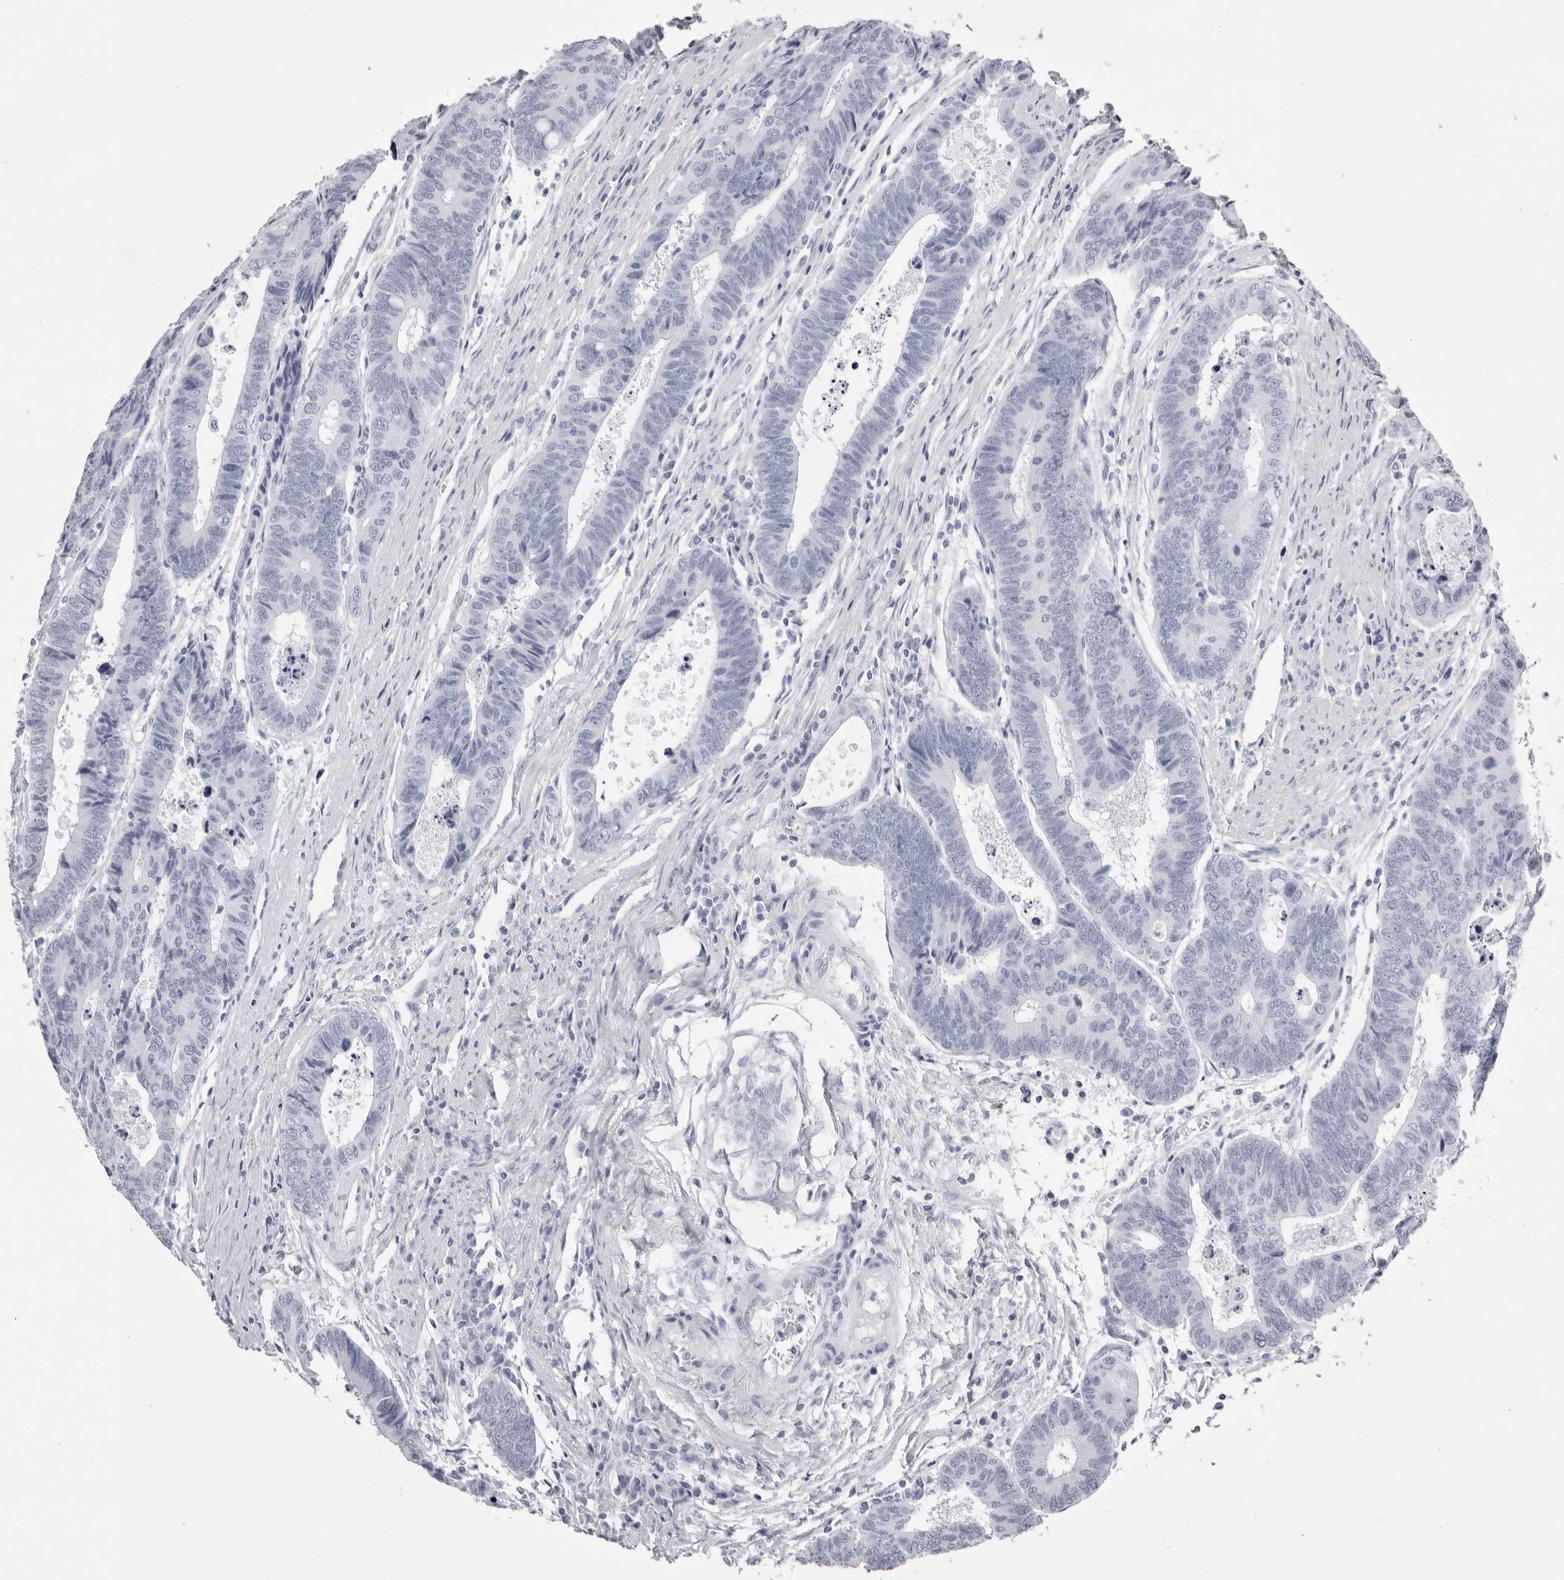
{"staining": {"intensity": "negative", "quantity": "none", "location": "none"}, "tissue": "colorectal cancer", "cell_type": "Tumor cells", "image_type": "cancer", "snomed": [{"axis": "morphology", "description": "Adenocarcinoma, NOS"}, {"axis": "topography", "description": "Rectum"}], "caption": "High power microscopy photomicrograph of an immunohistochemistry micrograph of colorectal cancer (adenocarcinoma), revealing no significant expression in tumor cells.", "gene": "TMOD4", "patient": {"sex": "male", "age": 84}}